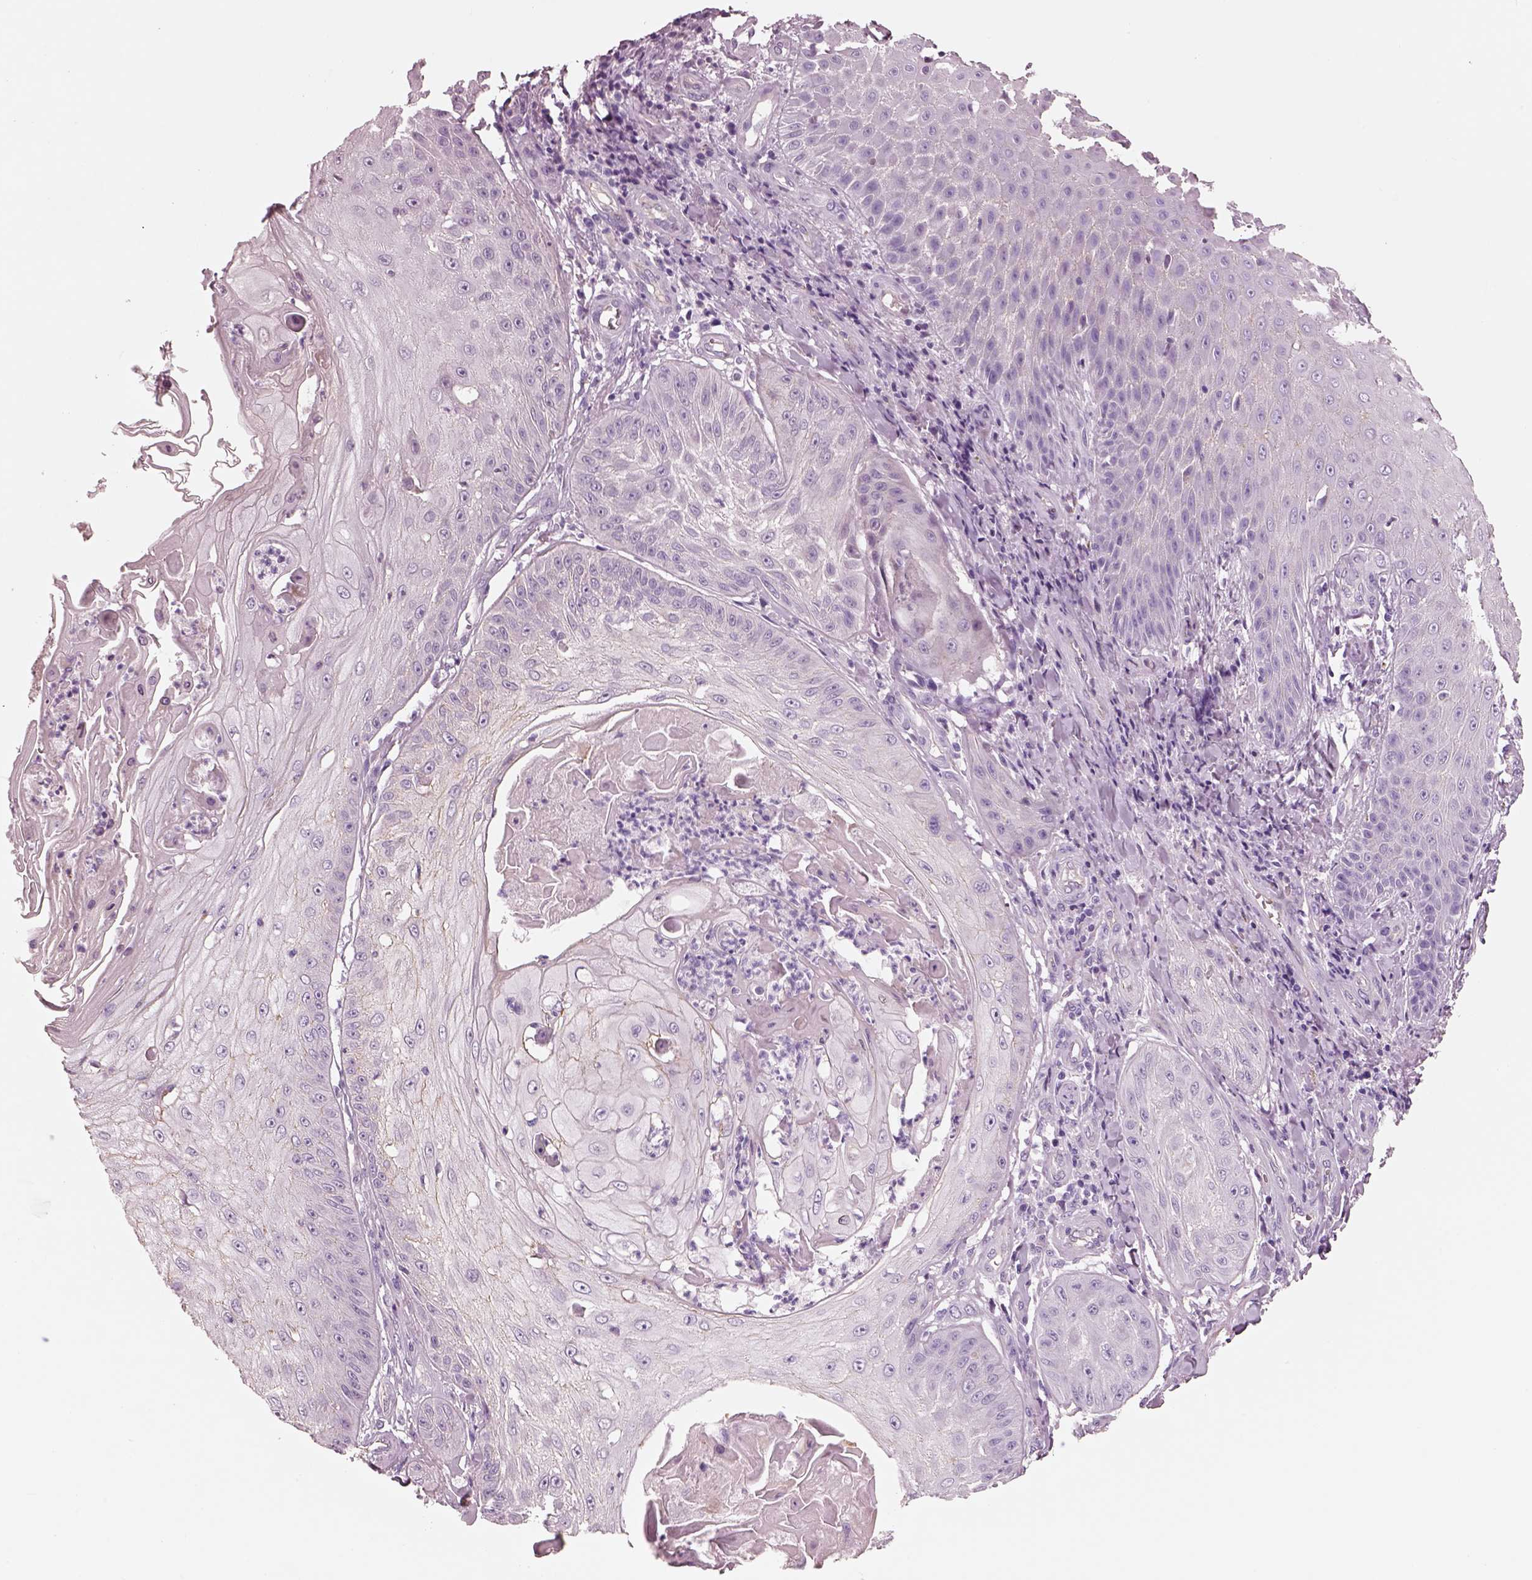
{"staining": {"intensity": "negative", "quantity": "none", "location": "none"}, "tissue": "skin cancer", "cell_type": "Tumor cells", "image_type": "cancer", "snomed": [{"axis": "morphology", "description": "Squamous cell carcinoma, NOS"}, {"axis": "topography", "description": "Skin"}], "caption": "The photomicrograph exhibits no staining of tumor cells in squamous cell carcinoma (skin). Nuclei are stained in blue.", "gene": "IGLL1", "patient": {"sex": "male", "age": 70}}